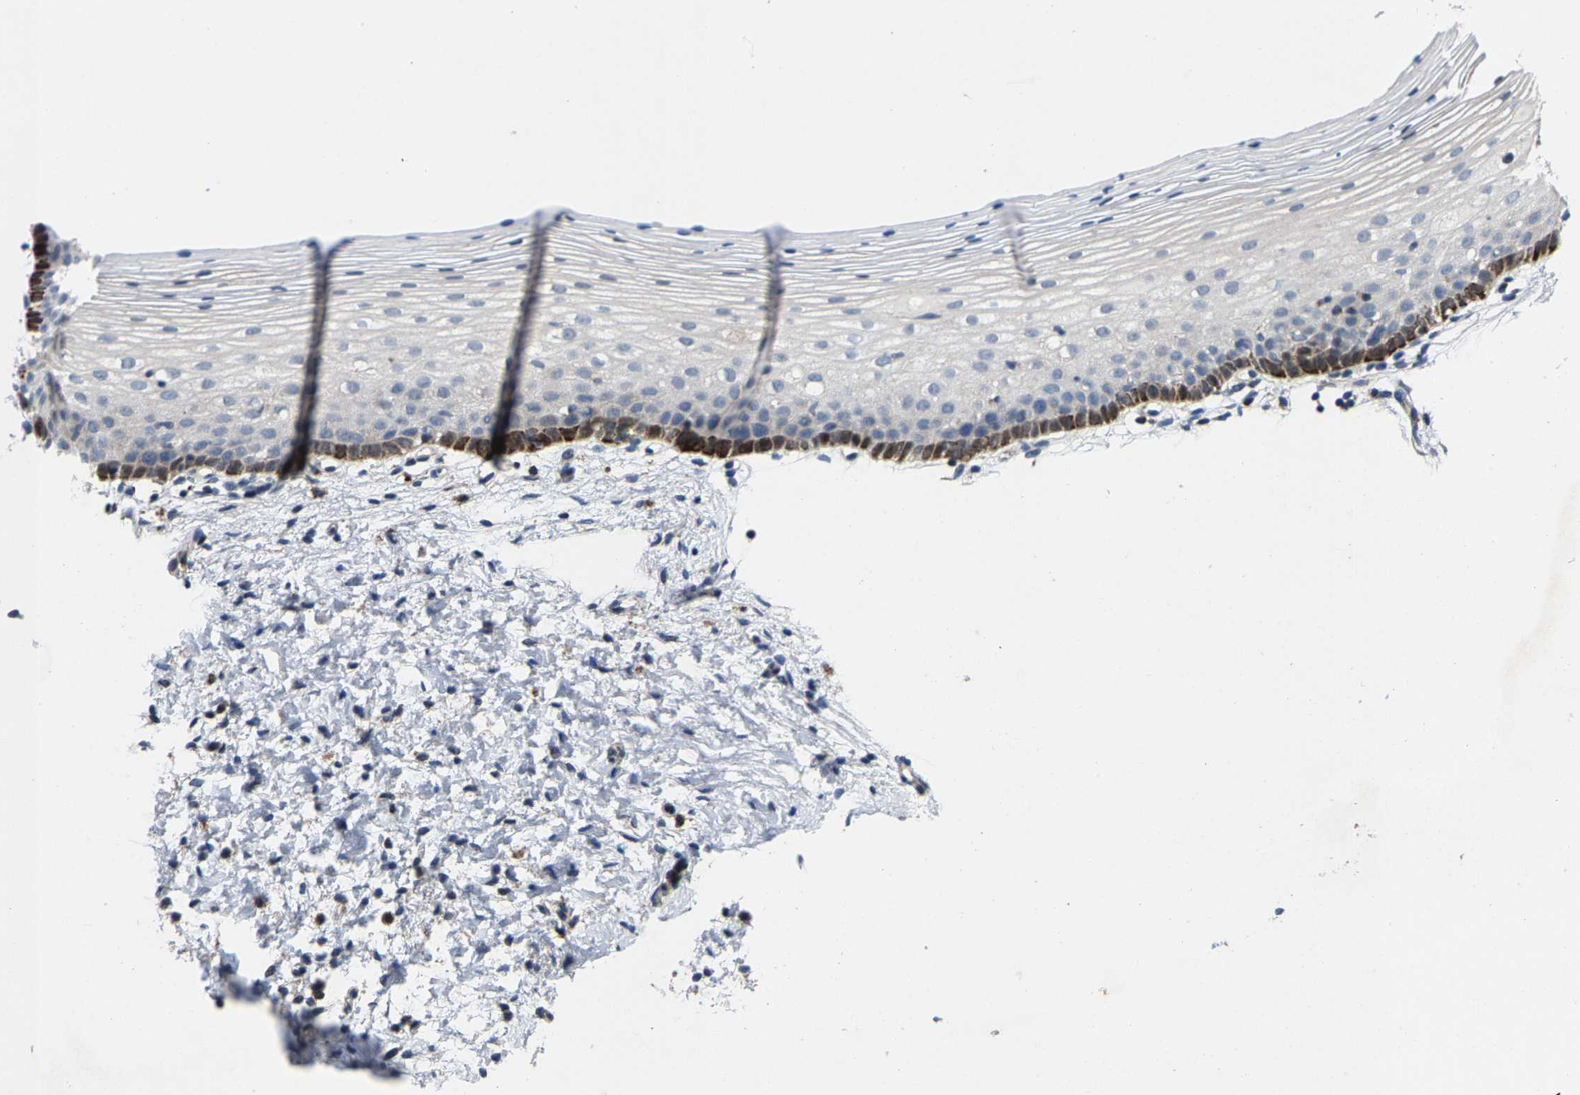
{"staining": {"intensity": "weak", "quantity": "25%-75%", "location": "cytoplasmic/membranous"}, "tissue": "cervix", "cell_type": "Glandular cells", "image_type": "normal", "snomed": [{"axis": "morphology", "description": "Normal tissue, NOS"}, {"axis": "topography", "description": "Cervix"}], "caption": "This is a histology image of IHC staining of normal cervix, which shows weak expression in the cytoplasmic/membranous of glandular cells.", "gene": "TDRKH", "patient": {"sex": "female", "age": 72}}